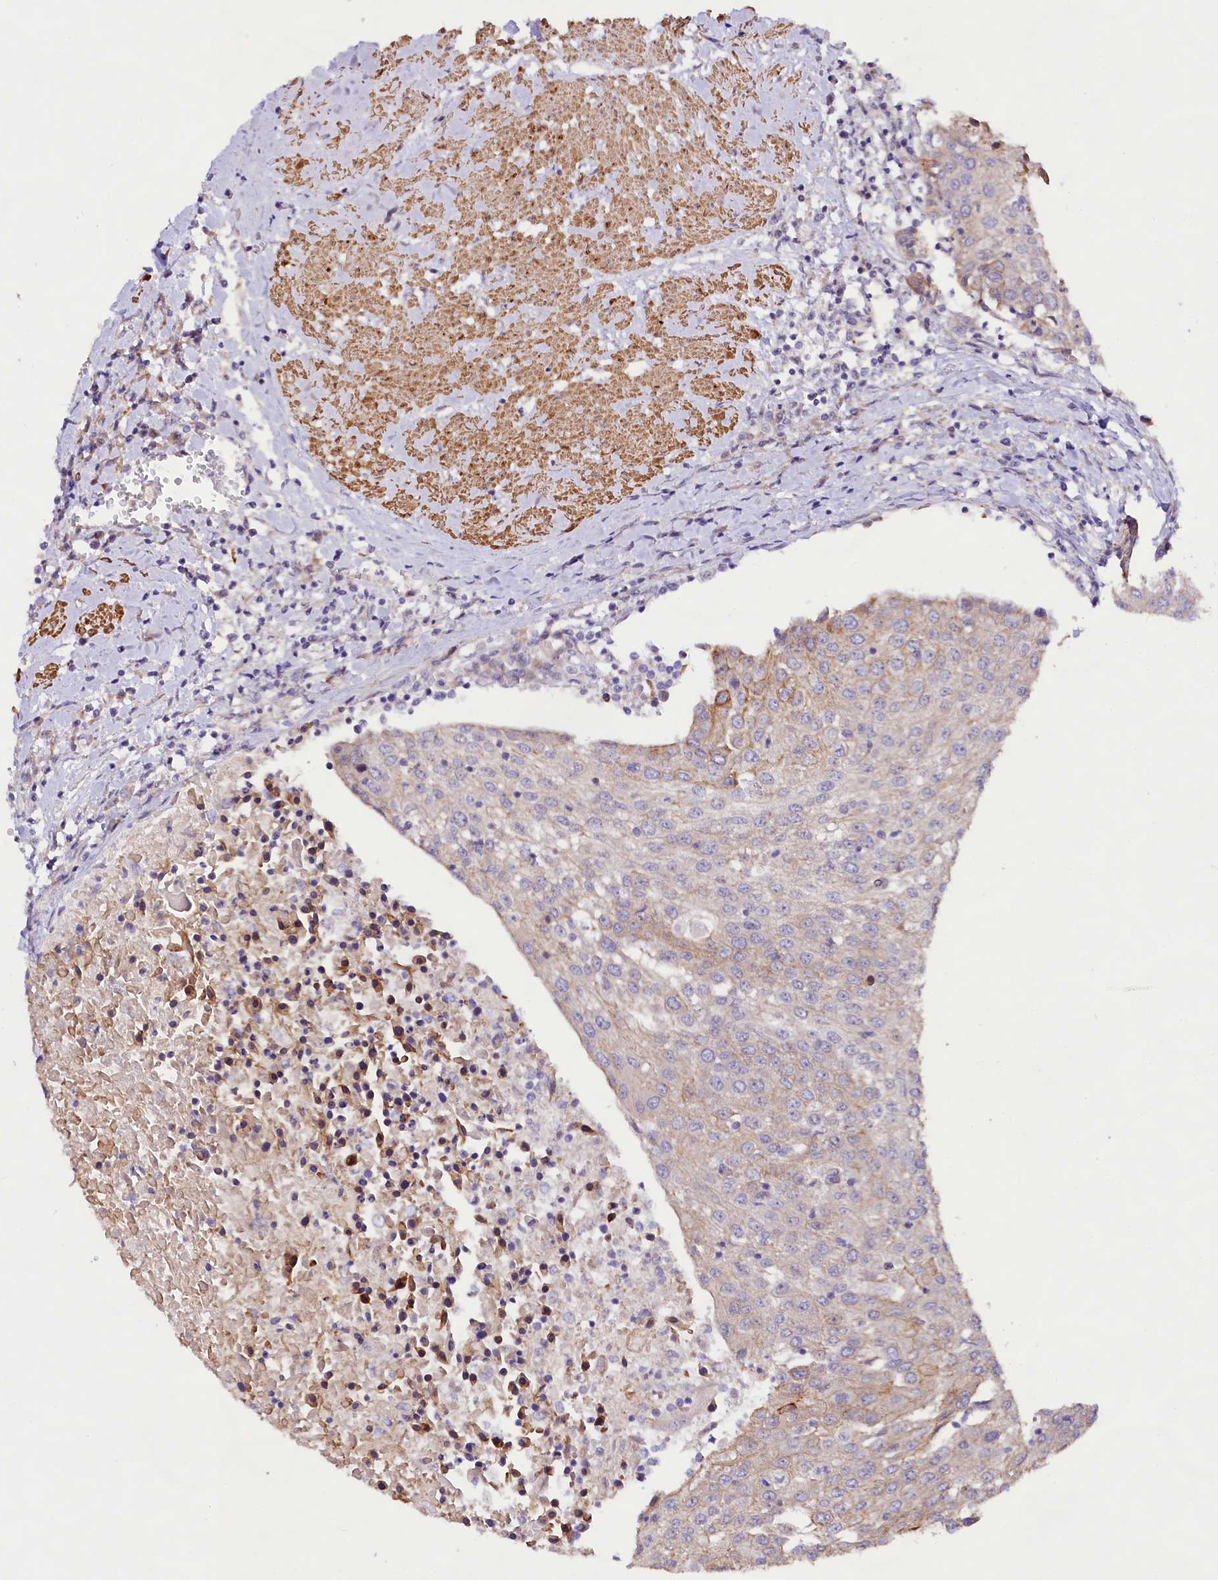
{"staining": {"intensity": "moderate", "quantity": "<25%", "location": "cytoplasmic/membranous"}, "tissue": "urothelial cancer", "cell_type": "Tumor cells", "image_type": "cancer", "snomed": [{"axis": "morphology", "description": "Urothelial carcinoma, High grade"}, {"axis": "topography", "description": "Urinary bladder"}], "caption": "The micrograph reveals staining of urothelial carcinoma (high-grade), revealing moderate cytoplasmic/membranous protein expression (brown color) within tumor cells.", "gene": "VPS11", "patient": {"sex": "female", "age": 85}}